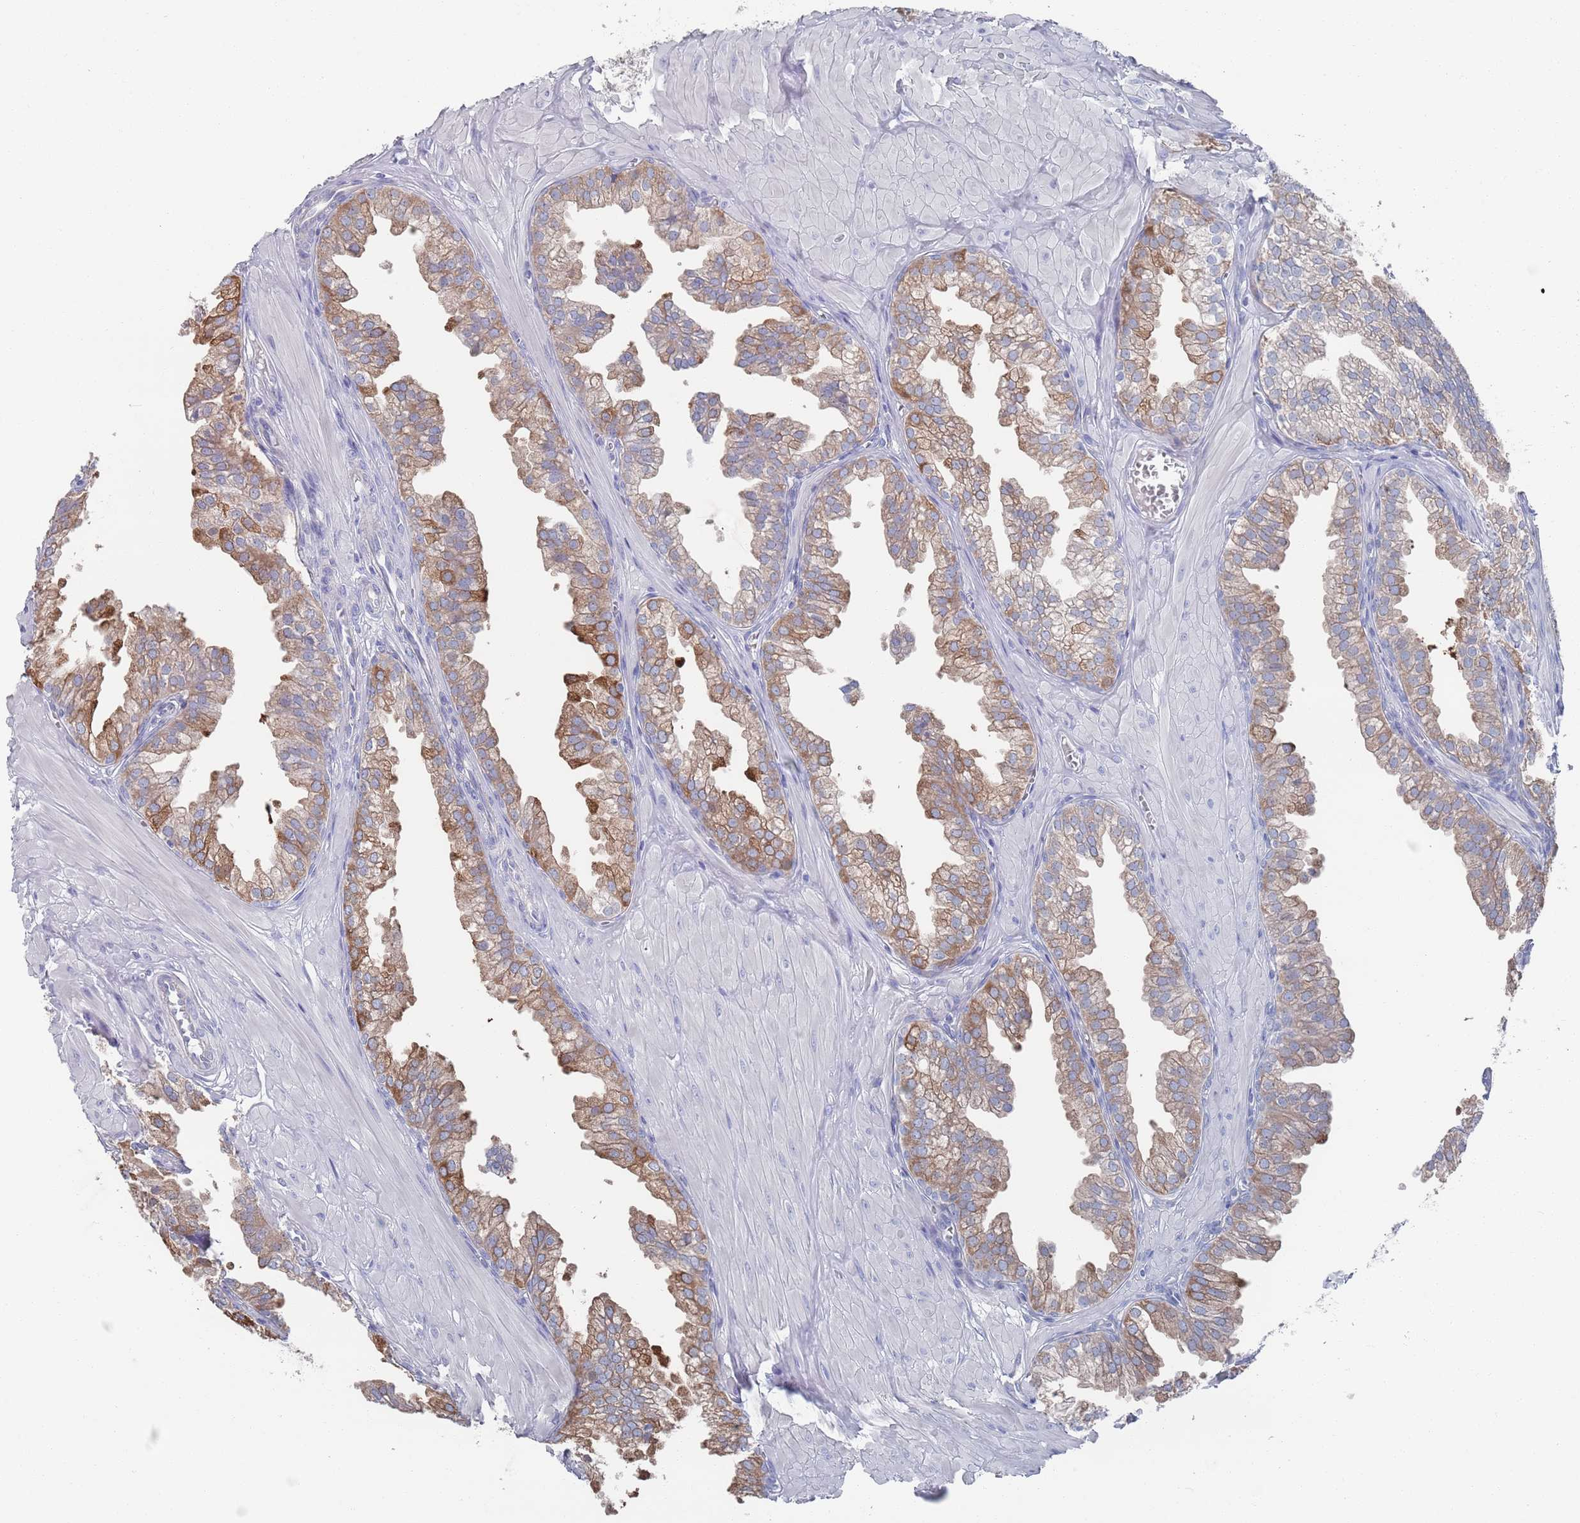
{"staining": {"intensity": "moderate", "quantity": ">75%", "location": "cytoplasmic/membranous"}, "tissue": "prostate", "cell_type": "Glandular cells", "image_type": "normal", "snomed": [{"axis": "morphology", "description": "Normal tissue, NOS"}, {"axis": "topography", "description": "Prostate"}, {"axis": "topography", "description": "Peripheral nerve tissue"}], "caption": "Immunohistochemical staining of normal prostate exhibits >75% levels of moderate cytoplasmic/membranous protein expression in approximately >75% of glandular cells. The staining was performed using DAB (3,3'-diaminobenzidine), with brown indicating positive protein expression. Nuclei are stained blue with hematoxylin.", "gene": "TMCO3", "patient": {"sex": "male", "age": 55}}